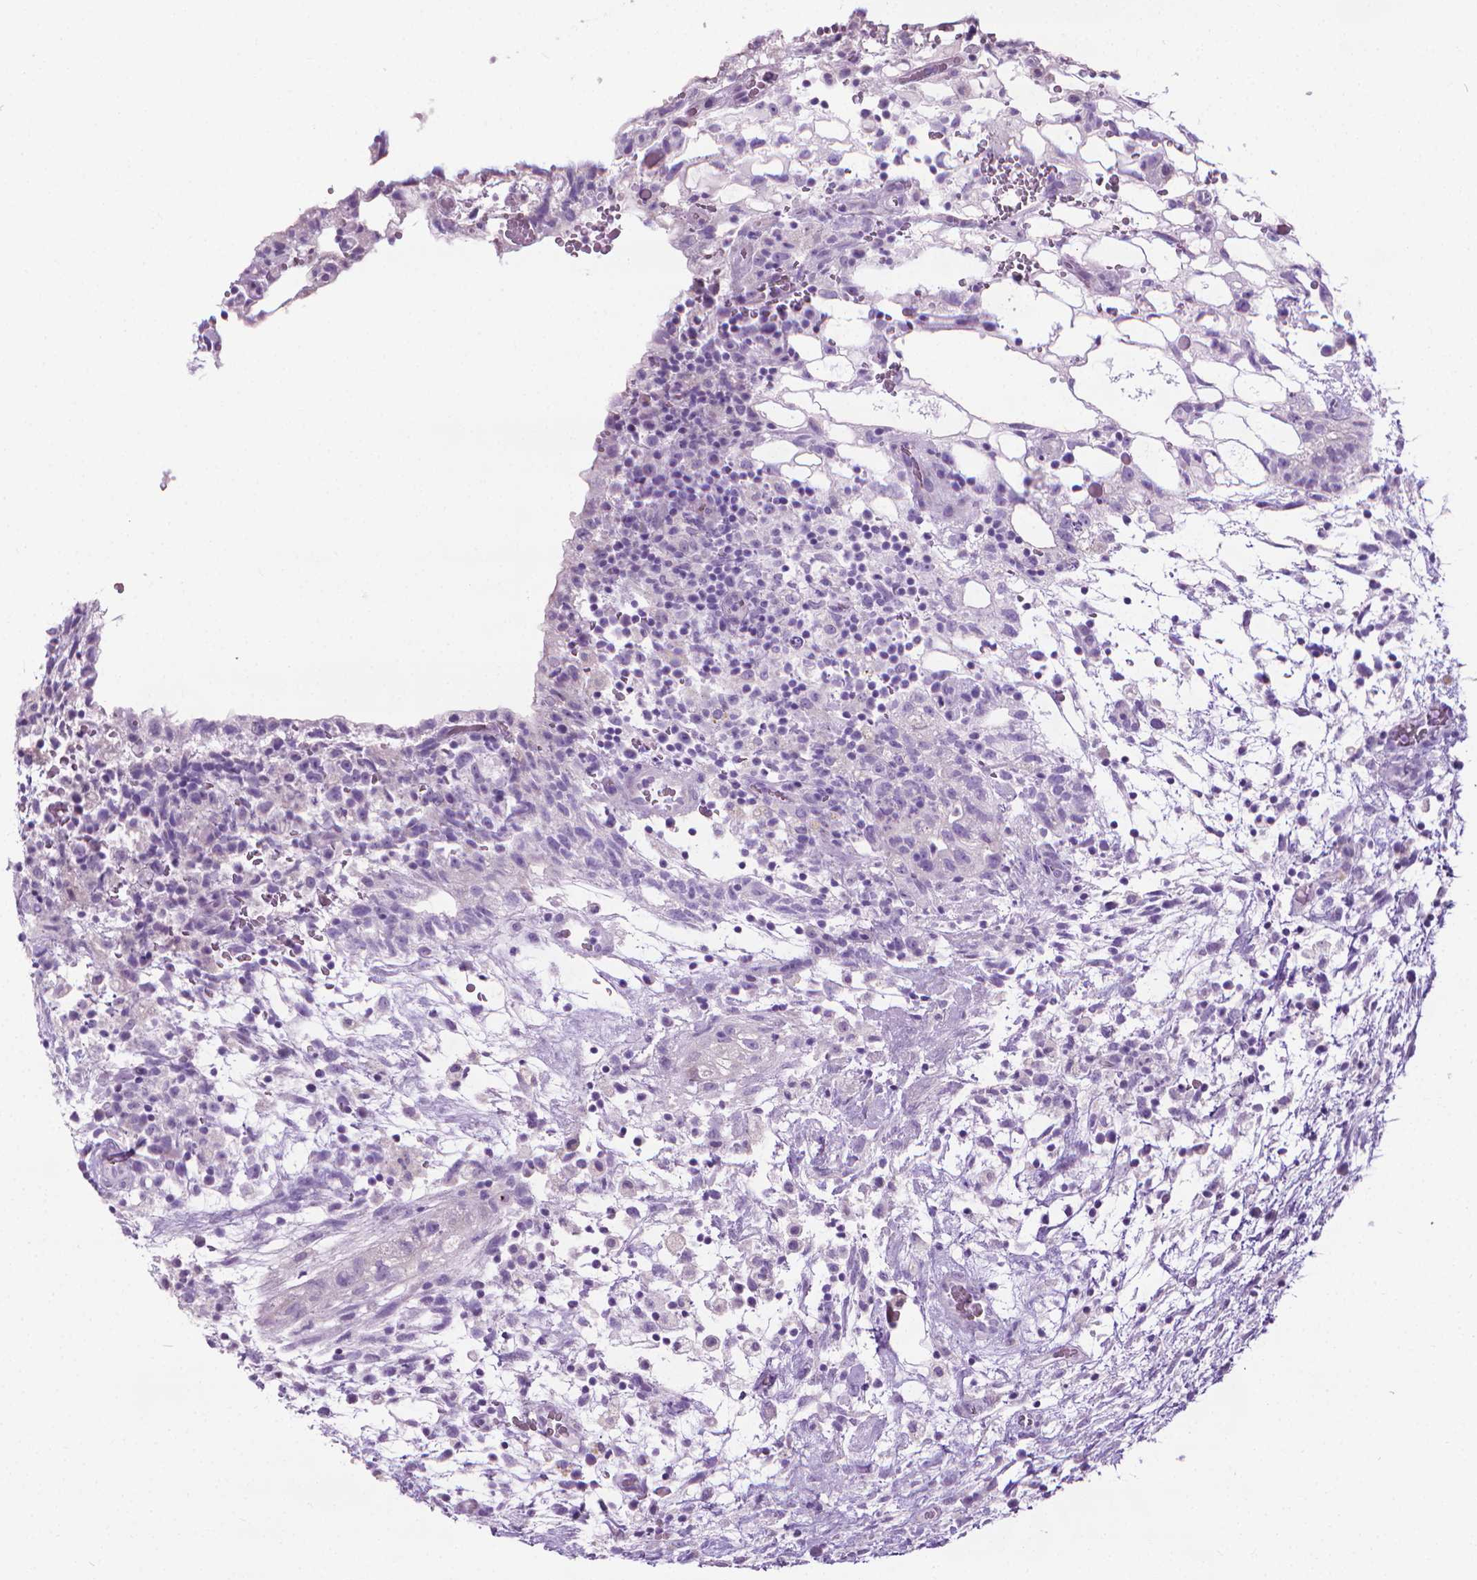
{"staining": {"intensity": "negative", "quantity": "none", "location": "none"}, "tissue": "testis cancer", "cell_type": "Tumor cells", "image_type": "cancer", "snomed": [{"axis": "morphology", "description": "Normal tissue, NOS"}, {"axis": "morphology", "description": "Carcinoma, Embryonal, NOS"}, {"axis": "topography", "description": "Testis"}], "caption": "Immunohistochemistry (IHC) of human testis embryonal carcinoma displays no staining in tumor cells.", "gene": "DNAI7", "patient": {"sex": "male", "age": 32}}